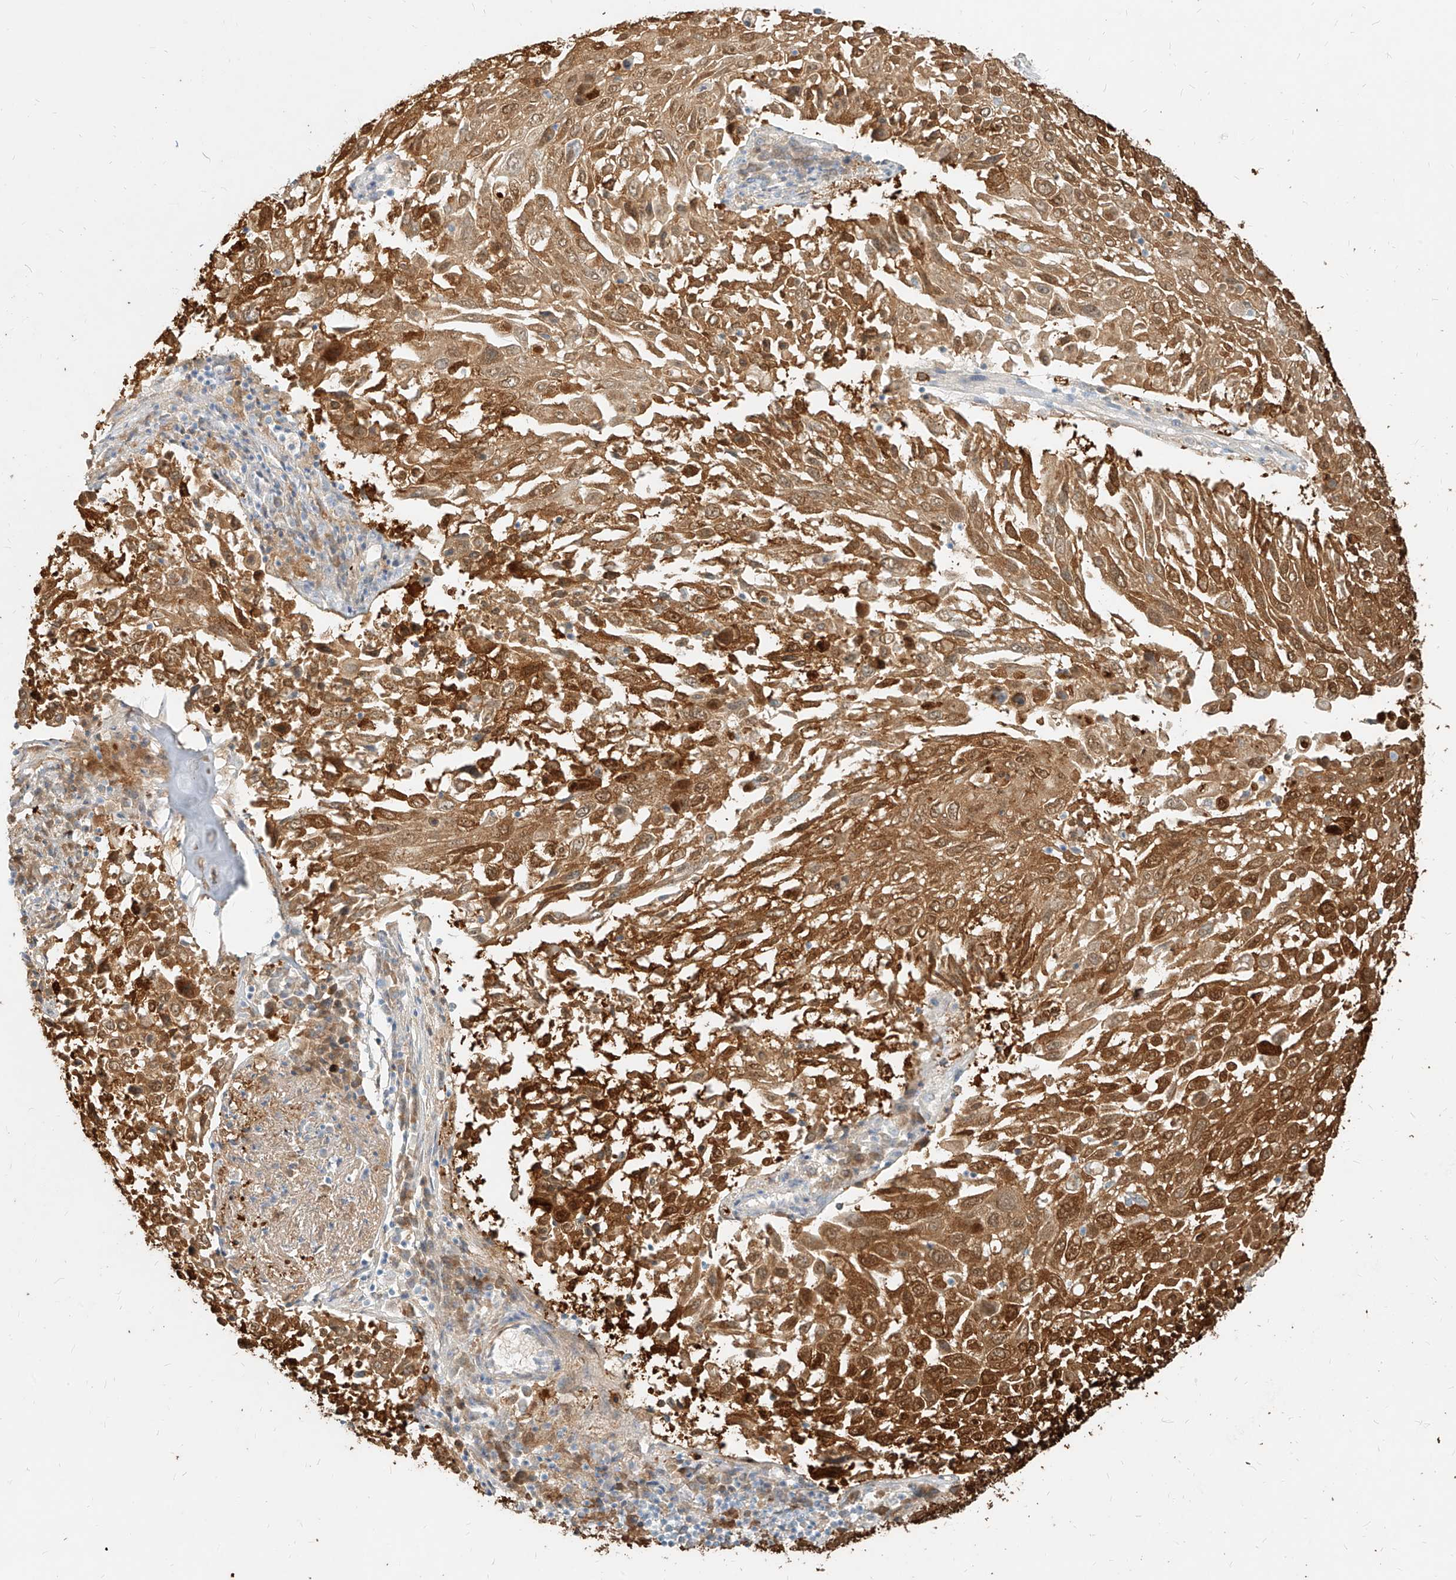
{"staining": {"intensity": "moderate", "quantity": ">75%", "location": "cytoplasmic/membranous,nuclear"}, "tissue": "lung cancer", "cell_type": "Tumor cells", "image_type": "cancer", "snomed": [{"axis": "morphology", "description": "Squamous cell carcinoma, NOS"}, {"axis": "topography", "description": "Lung"}], "caption": "This micrograph shows lung squamous cell carcinoma stained with IHC to label a protein in brown. The cytoplasmic/membranous and nuclear of tumor cells show moderate positivity for the protein. Nuclei are counter-stained blue.", "gene": "PGD", "patient": {"sex": "male", "age": 65}}